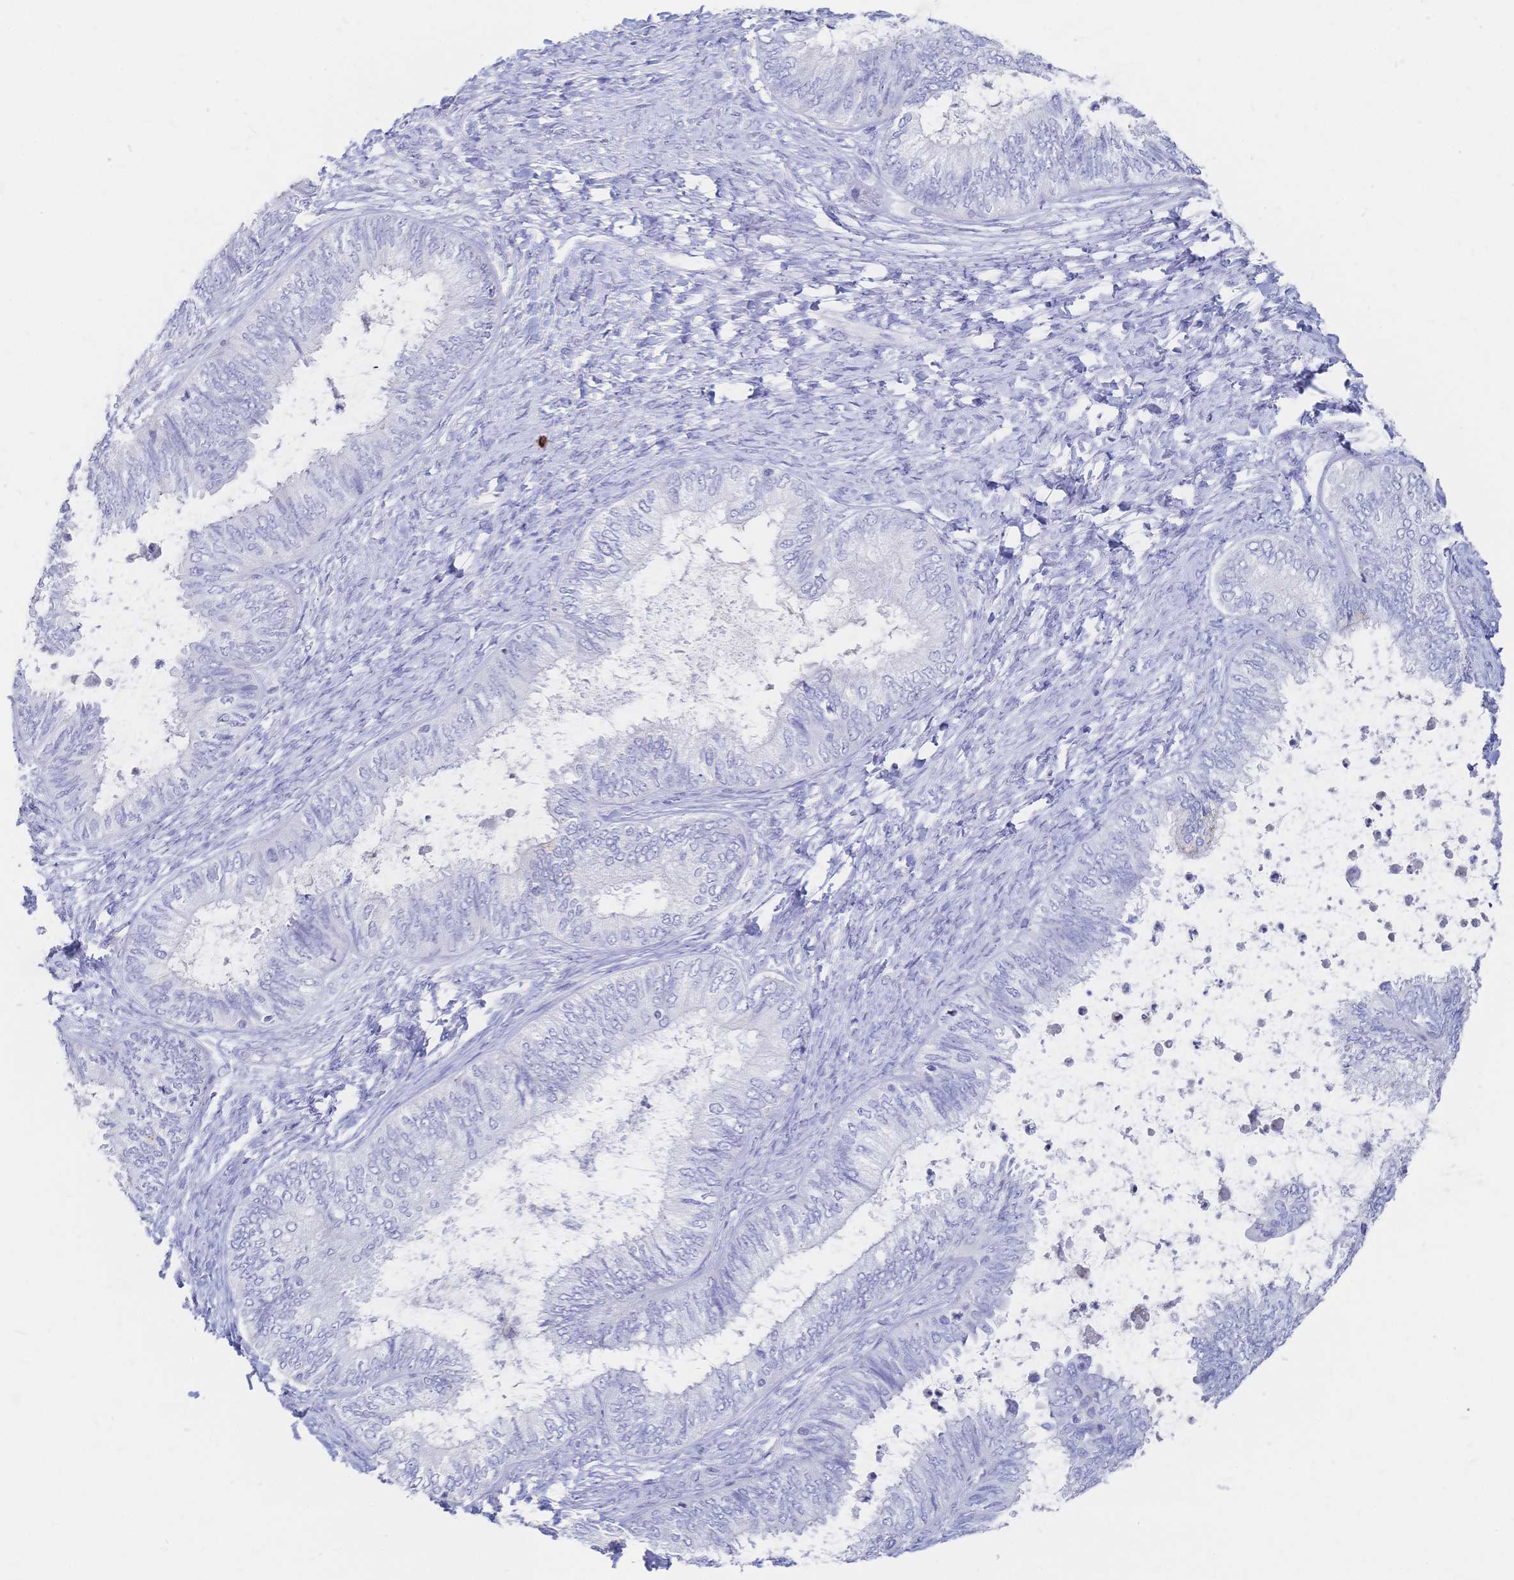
{"staining": {"intensity": "negative", "quantity": "none", "location": "none"}, "tissue": "ovarian cancer", "cell_type": "Tumor cells", "image_type": "cancer", "snomed": [{"axis": "morphology", "description": "Carcinoma, endometroid"}, {"axis": "topography", "description": "Ovary"}], "caption": "High power microscopy micrograph of an IHC histopathology image of ovarian cancer (endometroid carcinoma), revealing no significant staining in tumor cells.", "gene": "IL2RB", "patient": {"sex": "female", "age": 70}}